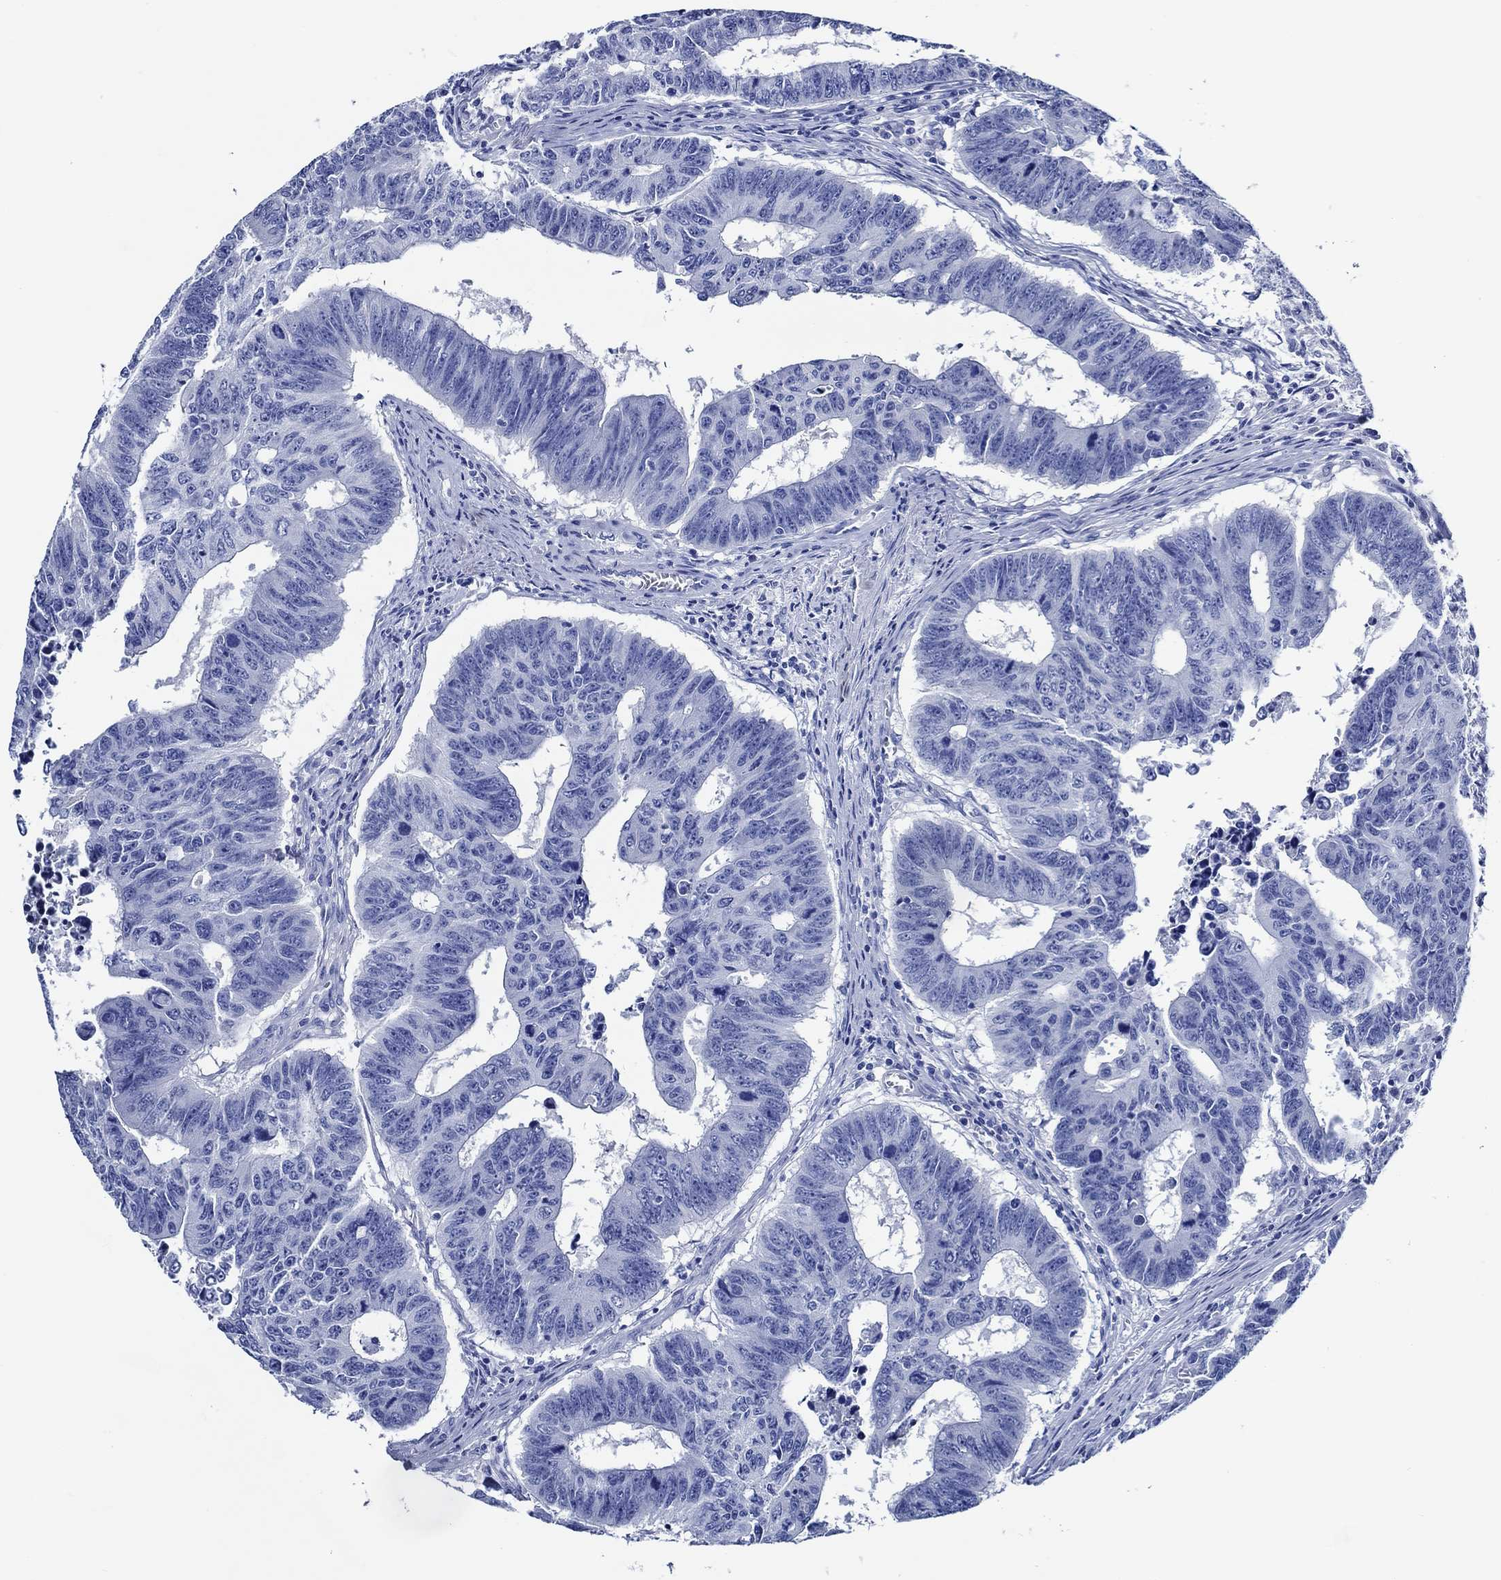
{"staining": {"intensity": "negative", "quantity": "none", "location": "none"}, "tissue": "colorectal cancer", "cell_type": "Tumor cells", "image_type": "cancer", "snomed": [{"axis": "morphology", "description": "Adenocarcinoma, NOS"}, {"axis": "topography", "description": "Appendix"}, {"axis": "topography", "description": "Colon"}, {"axis": "topography", "description": "Cecum"}, {"axis": "topography", "description": "Colon asc"}], "caption": "There is no significant staining in tumor cells of adenocarcinoma (colorectal).", "gene": "WDR62", "patient": {"sex": "female", "age": 85}}